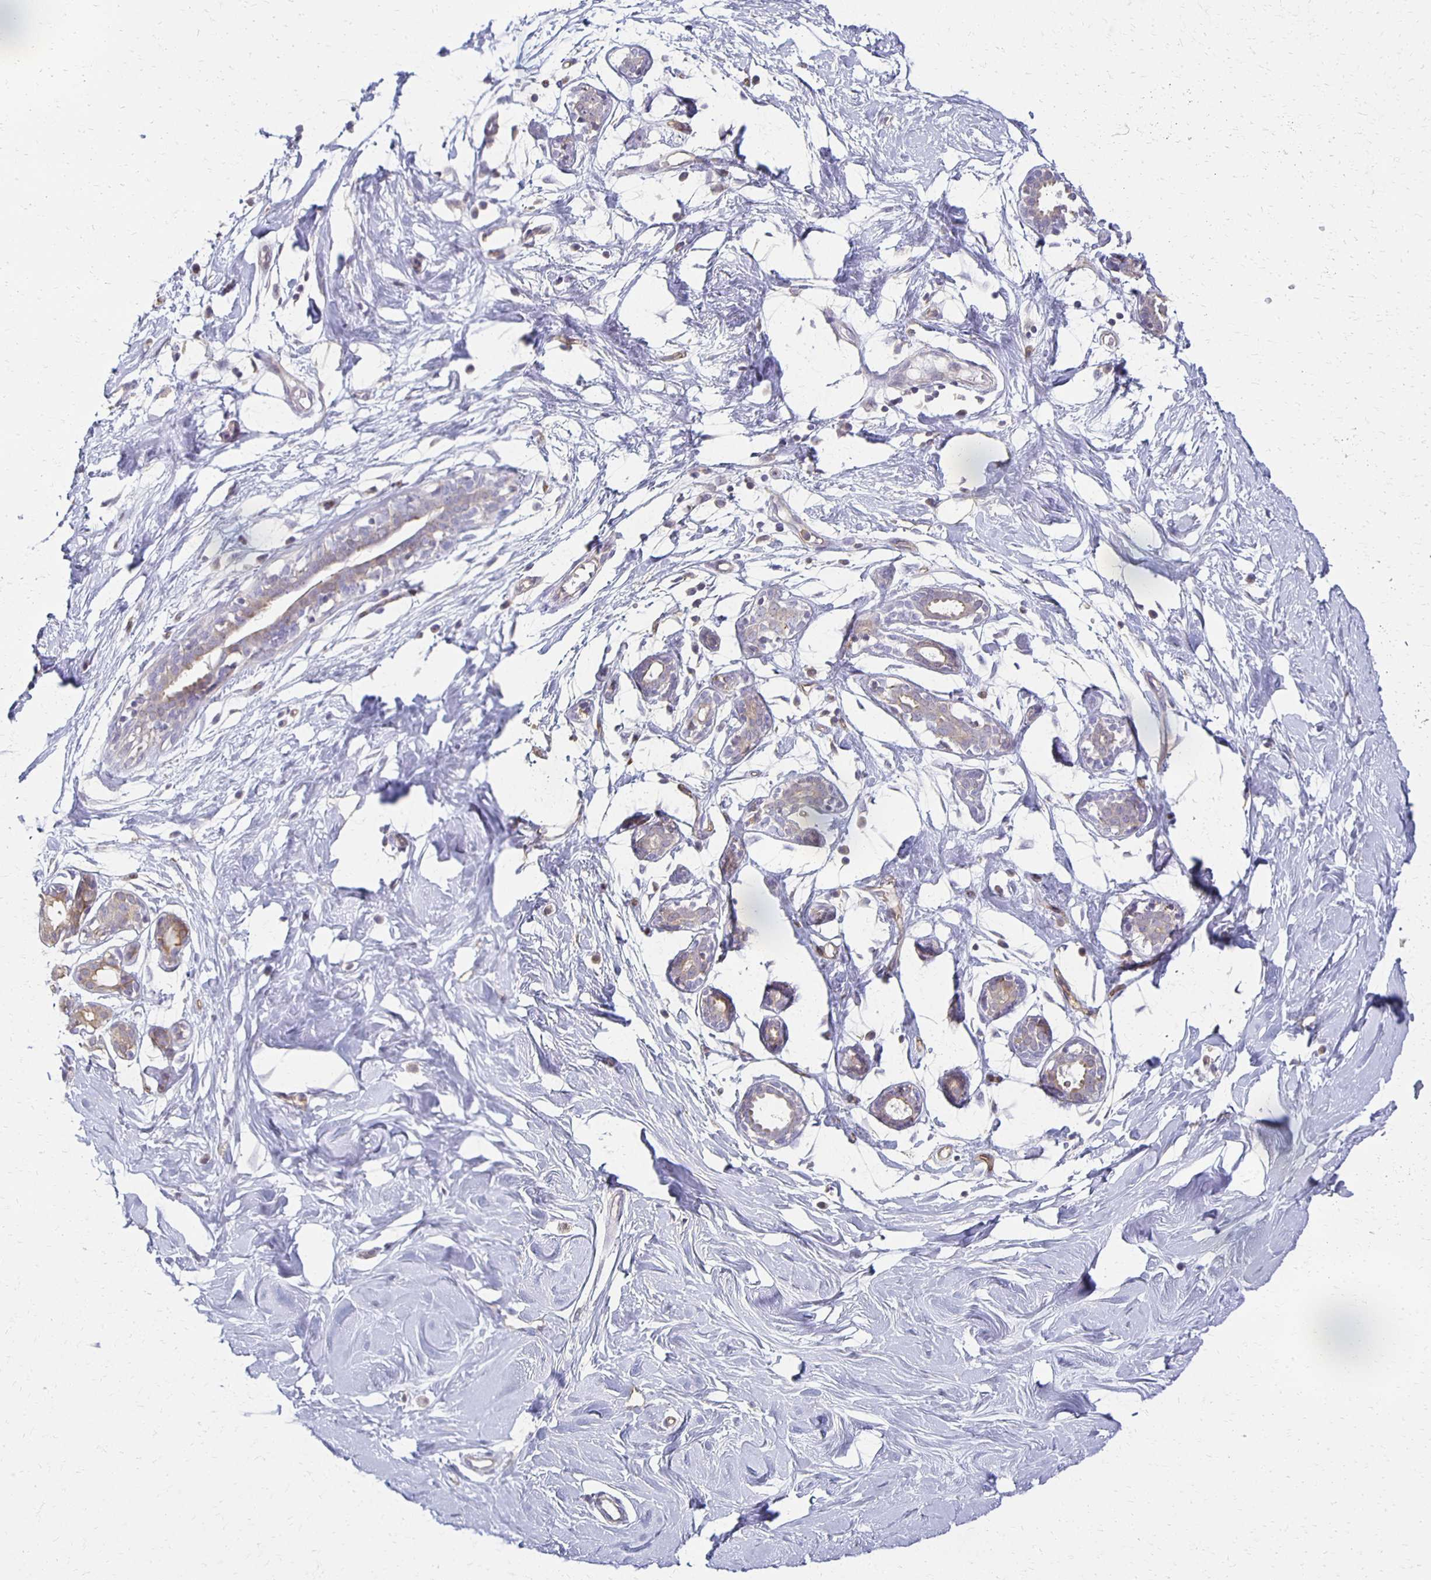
{"staining": {"intensity": "negative", "quantity": "none", "location": "none"}, "tissue": "breast", "cell_type": "Adipocytes", "image_type": "normal", "snomed": [{"axis": "morphology", "description": "Normal tissue, NOS"}, {"axis": "topography", "description": "Breast"}], "caption": "Image shows no significant protein positivity in adipocytes of benign breast.", "gene": "GPX4", "patient": {"sex": "female", "age": 27}}